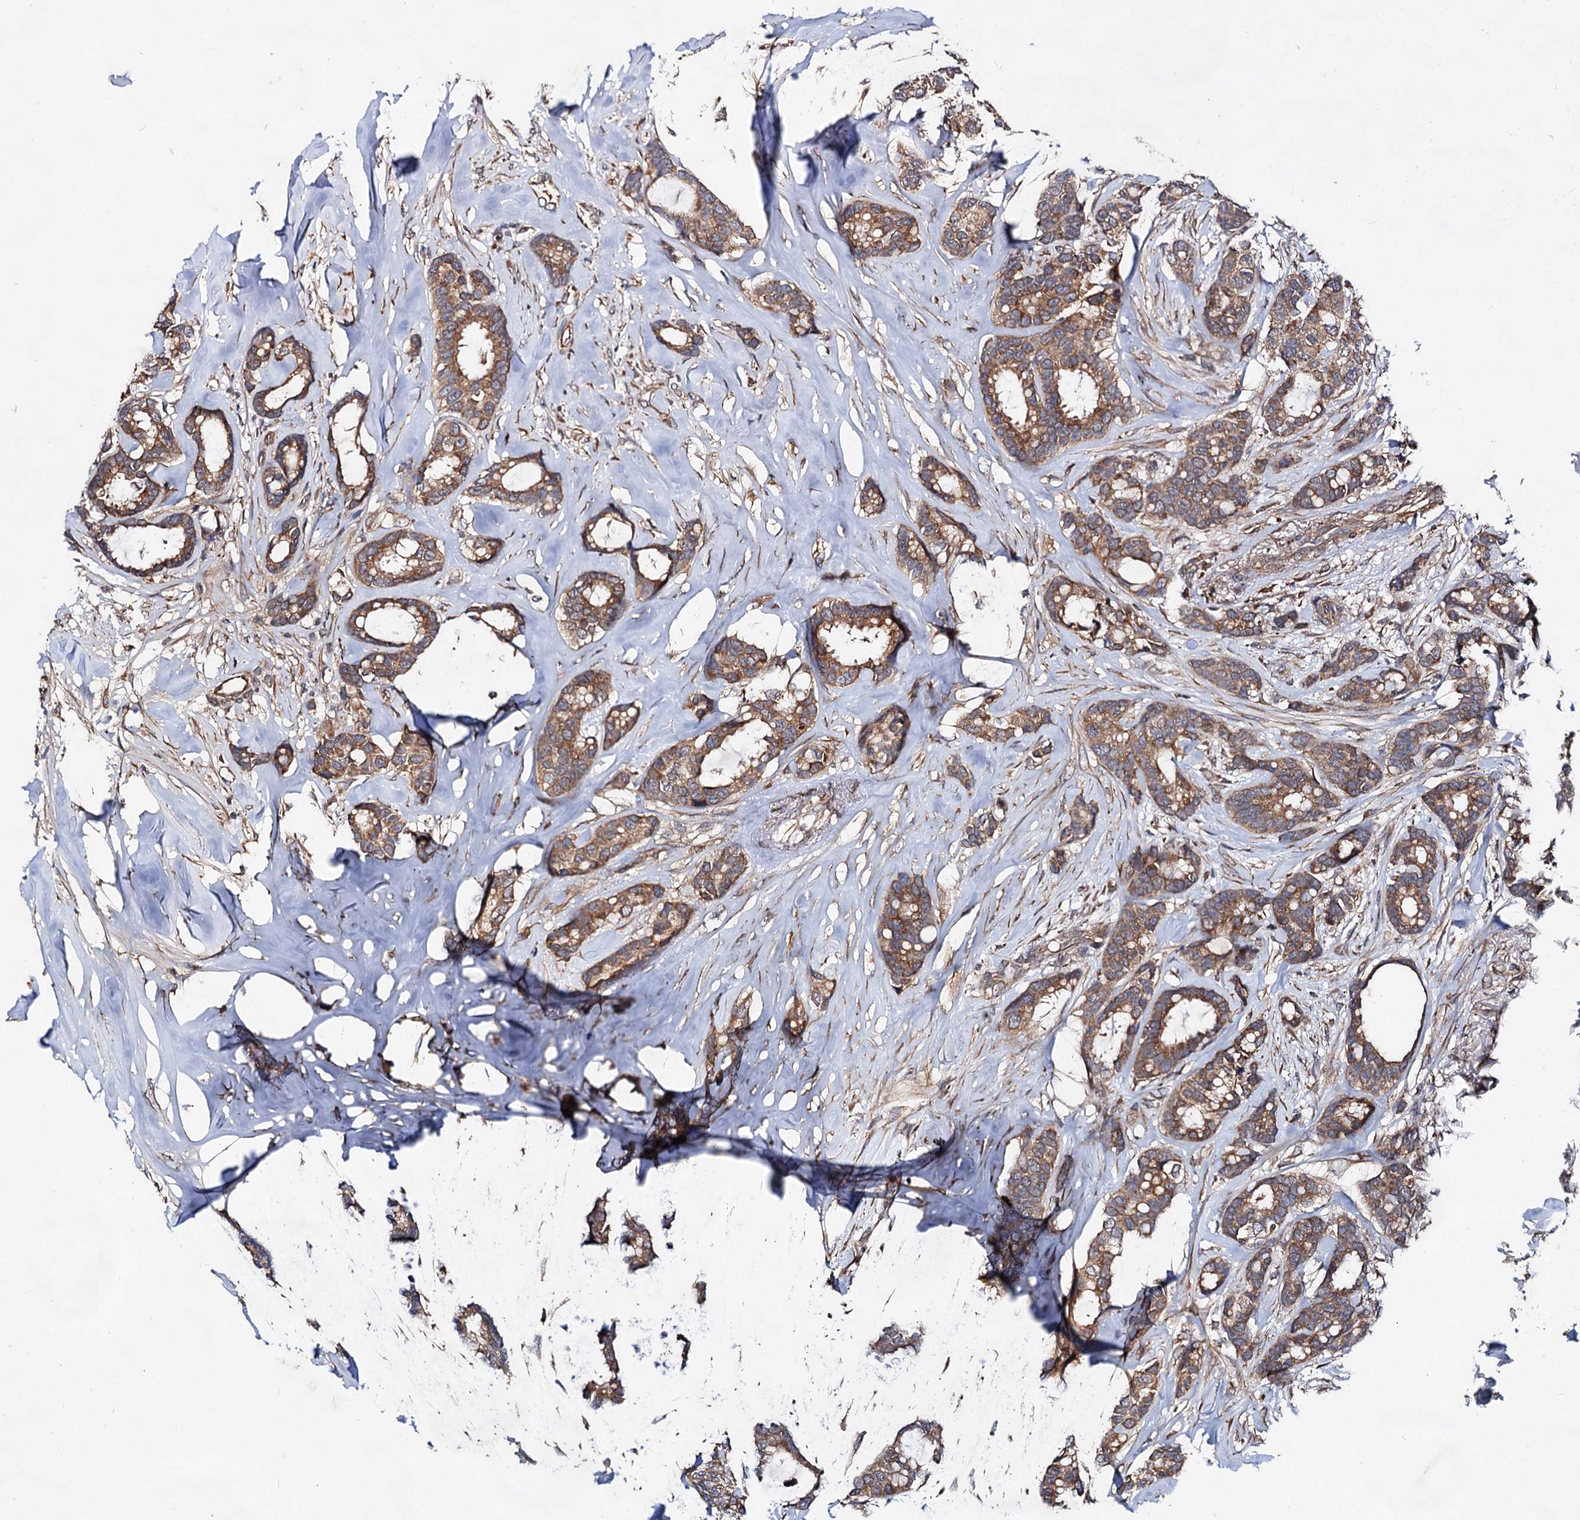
{"staining": {"intensity": "moderate", "quantity": ">75%", "location": "cytoplasmic/membranous"}, "tissue": "breast cancer", "cell_type": "Tumor cells", "image_type": "cancer", "snomed": [{"axis": "morphology", "description": "Duct carcinoma"}, {"axis": "topography", "description": "Breast"}], "caption": "High-power microscopy captured an immunohistochemistry (IHC) photomicrograph of breast cancer, revealing moderate cytoplasmic/membranous positivity in about >75% of tumor cells.", "gene": "TEX9", "patient": {"sex": "female", "age": 87}}